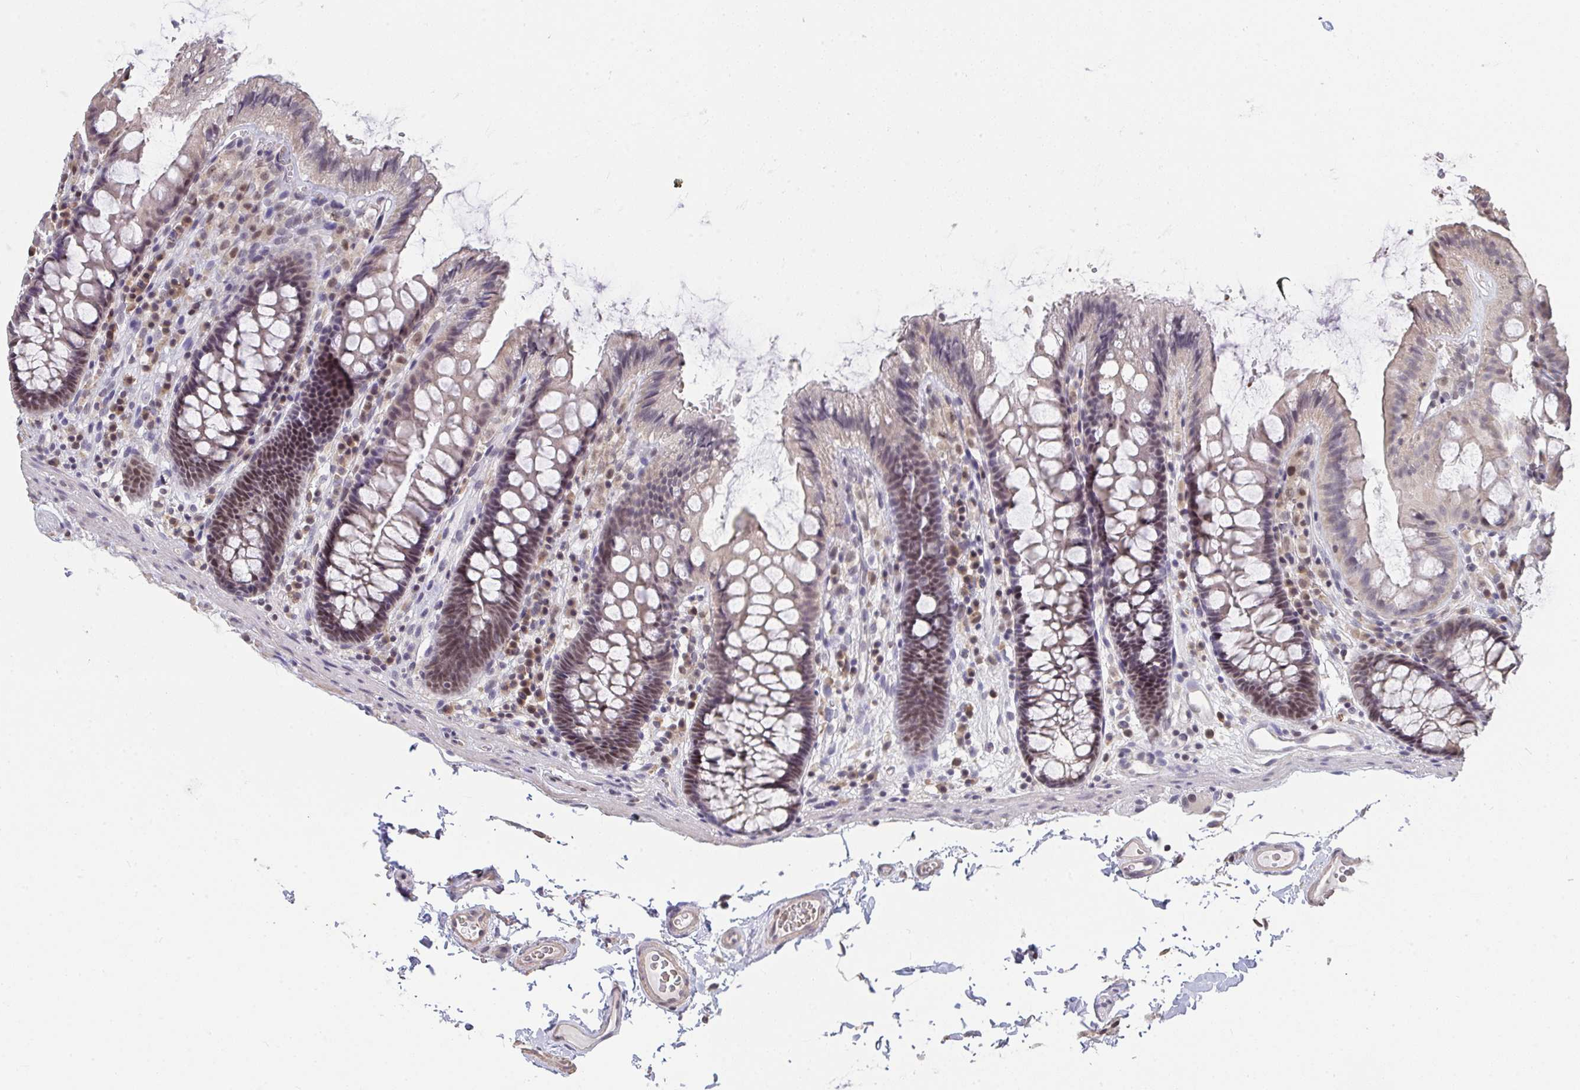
{"staining": {"intensity": "weak", "quantity": "25%-75%", "location": "cytoplasmic/membranous"}, "tissue": "colon", "cell_type": "Endothelial cells", "image_type": "normal", "snomed": [{"axis": "morphology", "description": "Normal tissue, NOS"}, {"axis": "topography", "description": "Colon"}], "caption": "Colon was stained to show a protein in brown. There is low levels of weak cytoplasmic/membranous positivity in approximately 25%-75% of endothelial cells. The protein of interest is shown in brown color, while the nuclei are stained blue.", "gene": "SAP30", "patient": {"sex": "male", "age": 84}}